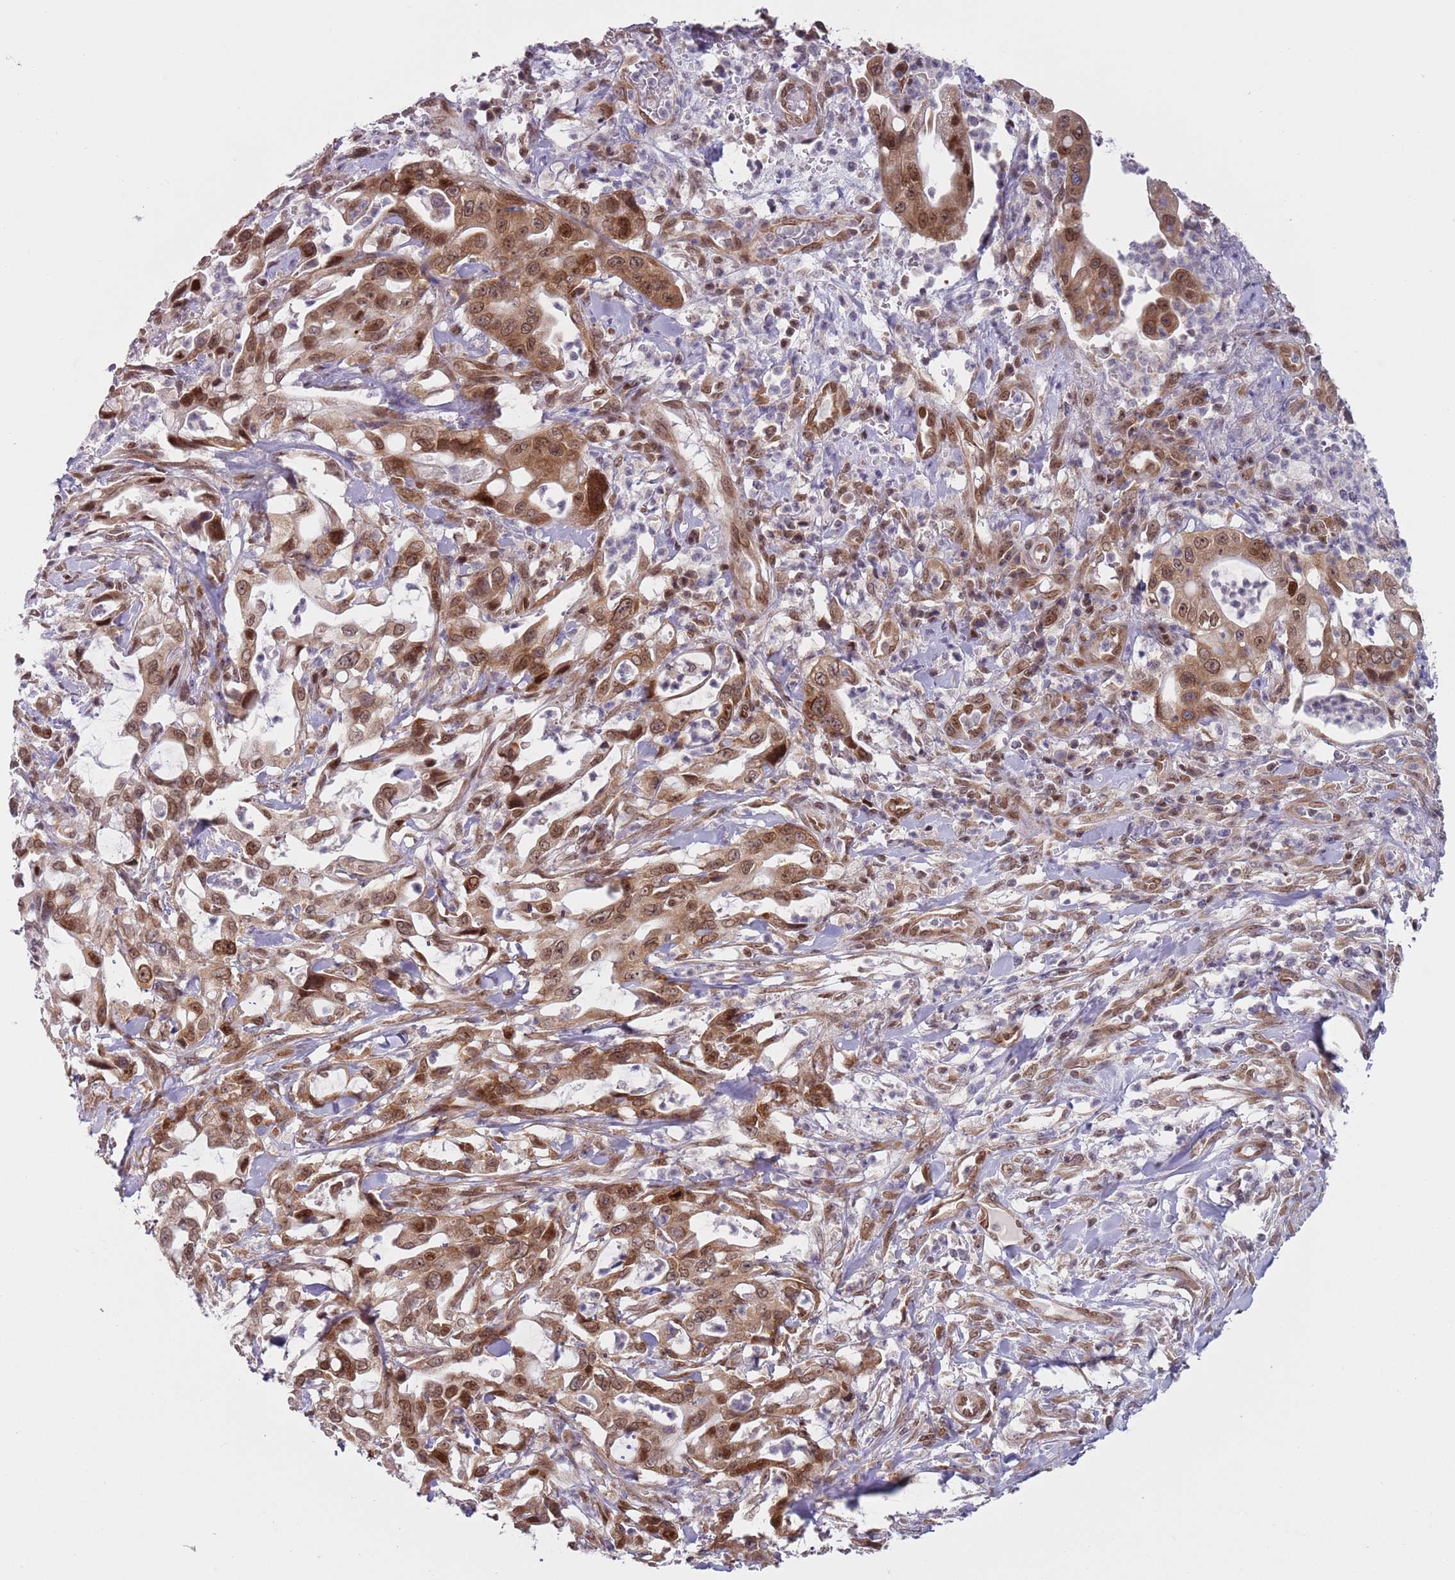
{"staining": {"intensity": "moderate", "quantity": ">75%", "location": "cytoplasmic/membranous,nuclear"}, "tissue": "pancreatic cancer", "cell_type": "Tumor cells", "image_type": "cancer", "snomed": [{"axis": "morphology", "description": "Adenocarcinoma, NOS"}, {"axis": "topography", "description": "Pancreas"}], "caption": "A brown stain labels moderate cytoplasmic/membranous and nuclear positivity of a protein in adenocarcinoma (pancreatic) tumor cells.", "gene": "SLC25A32", "patient": {"sex": "female", "age": 61}}